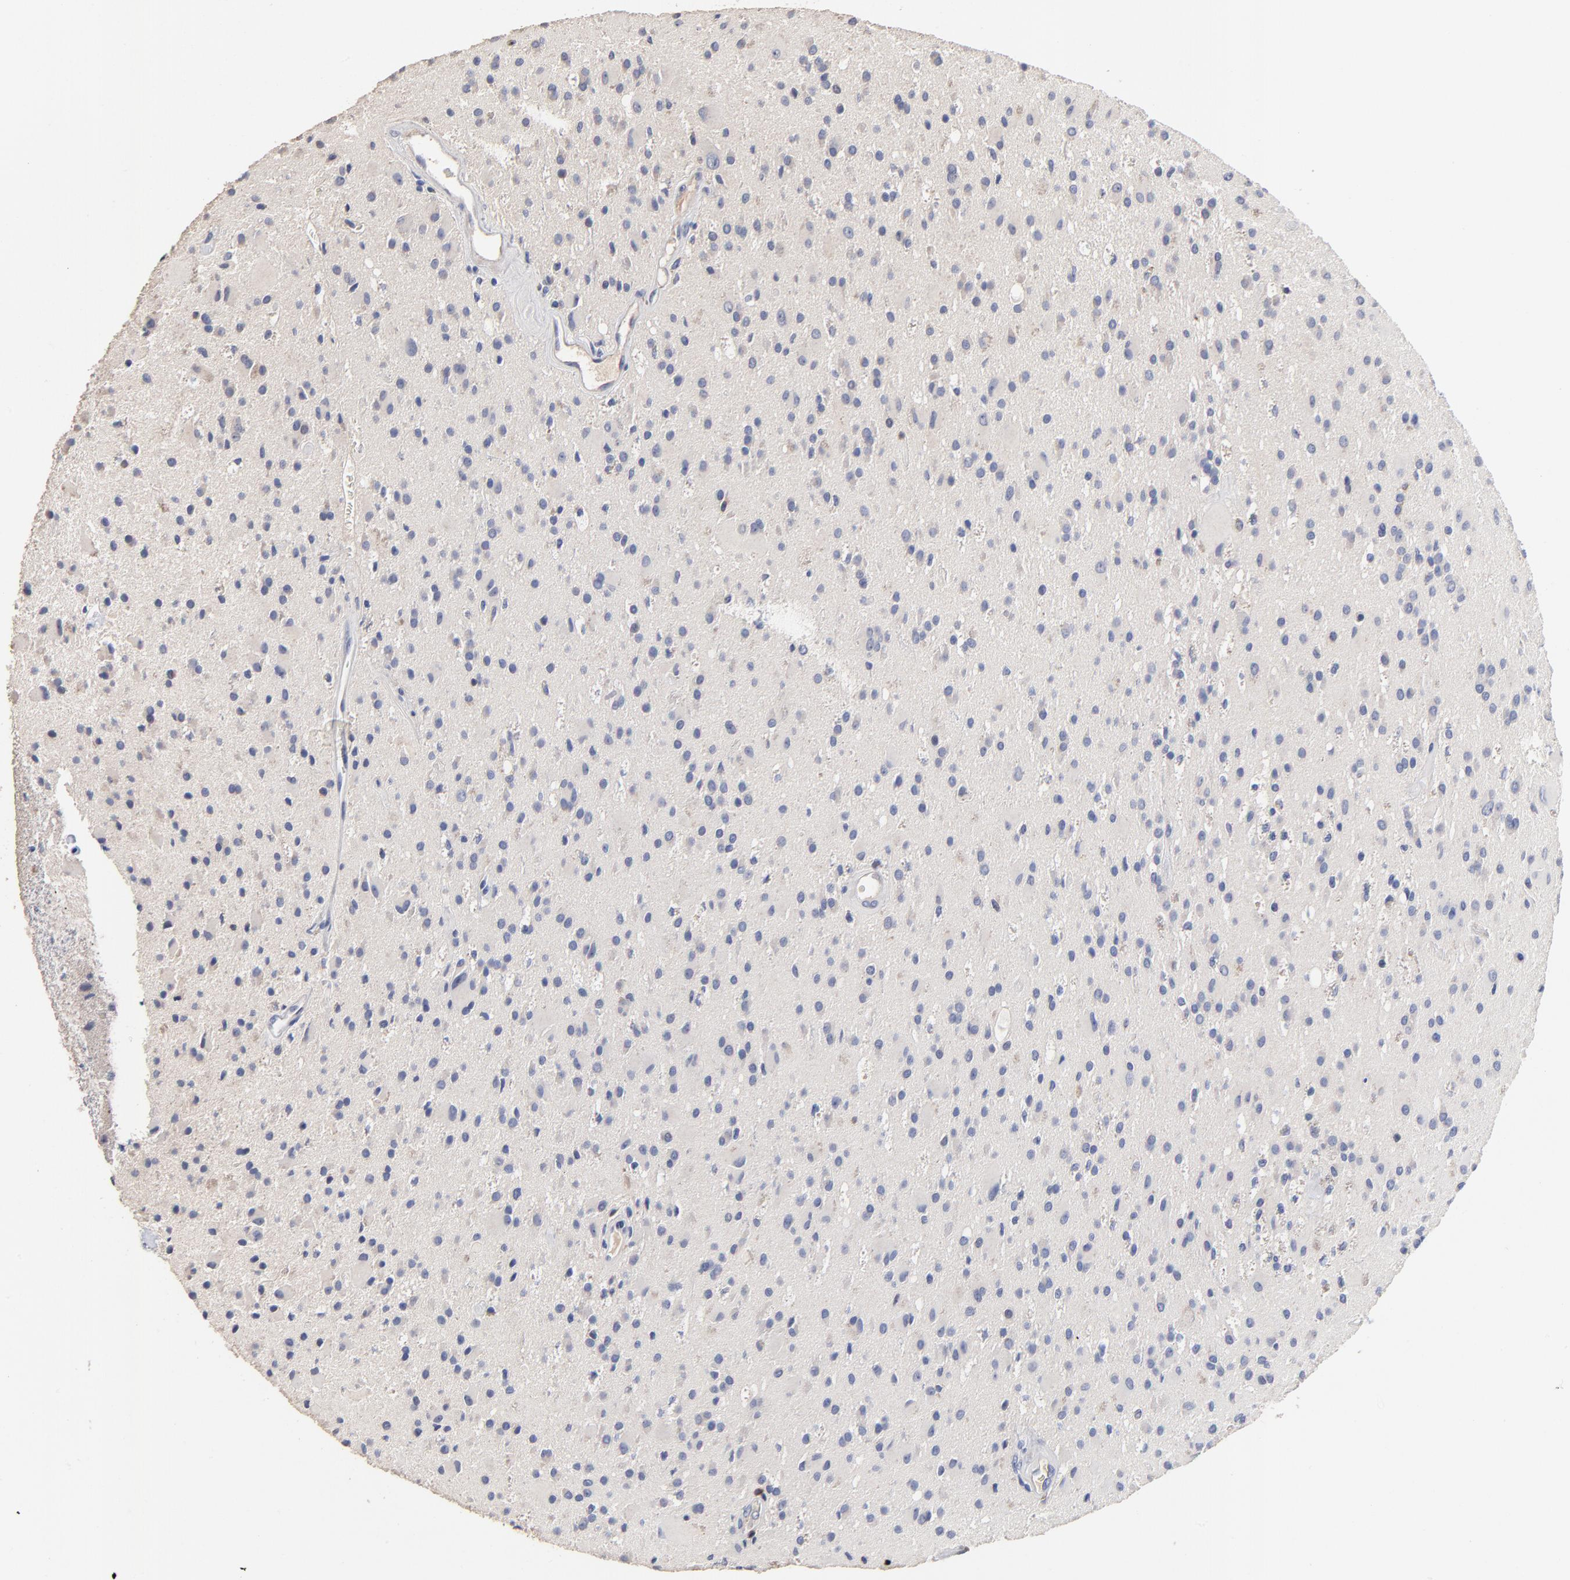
{"staining": {"intensity": "negative", "quantity": "none", "location": "none"}, "tissue": "glioma", "cell_type": "Tumor cells", "image_type": "cancer", "snomed": [{"axis": "morphology", "description": "Glioma, malignant, Low grade"}, {"axis": "topography", "description": "Brain"}], "caption": "A photomicrograph of human malignant low-grade glioma is negative for staining in tumor cells.", "gene": "TRAT1", "patient": {"sex": "male", "age": 58}}